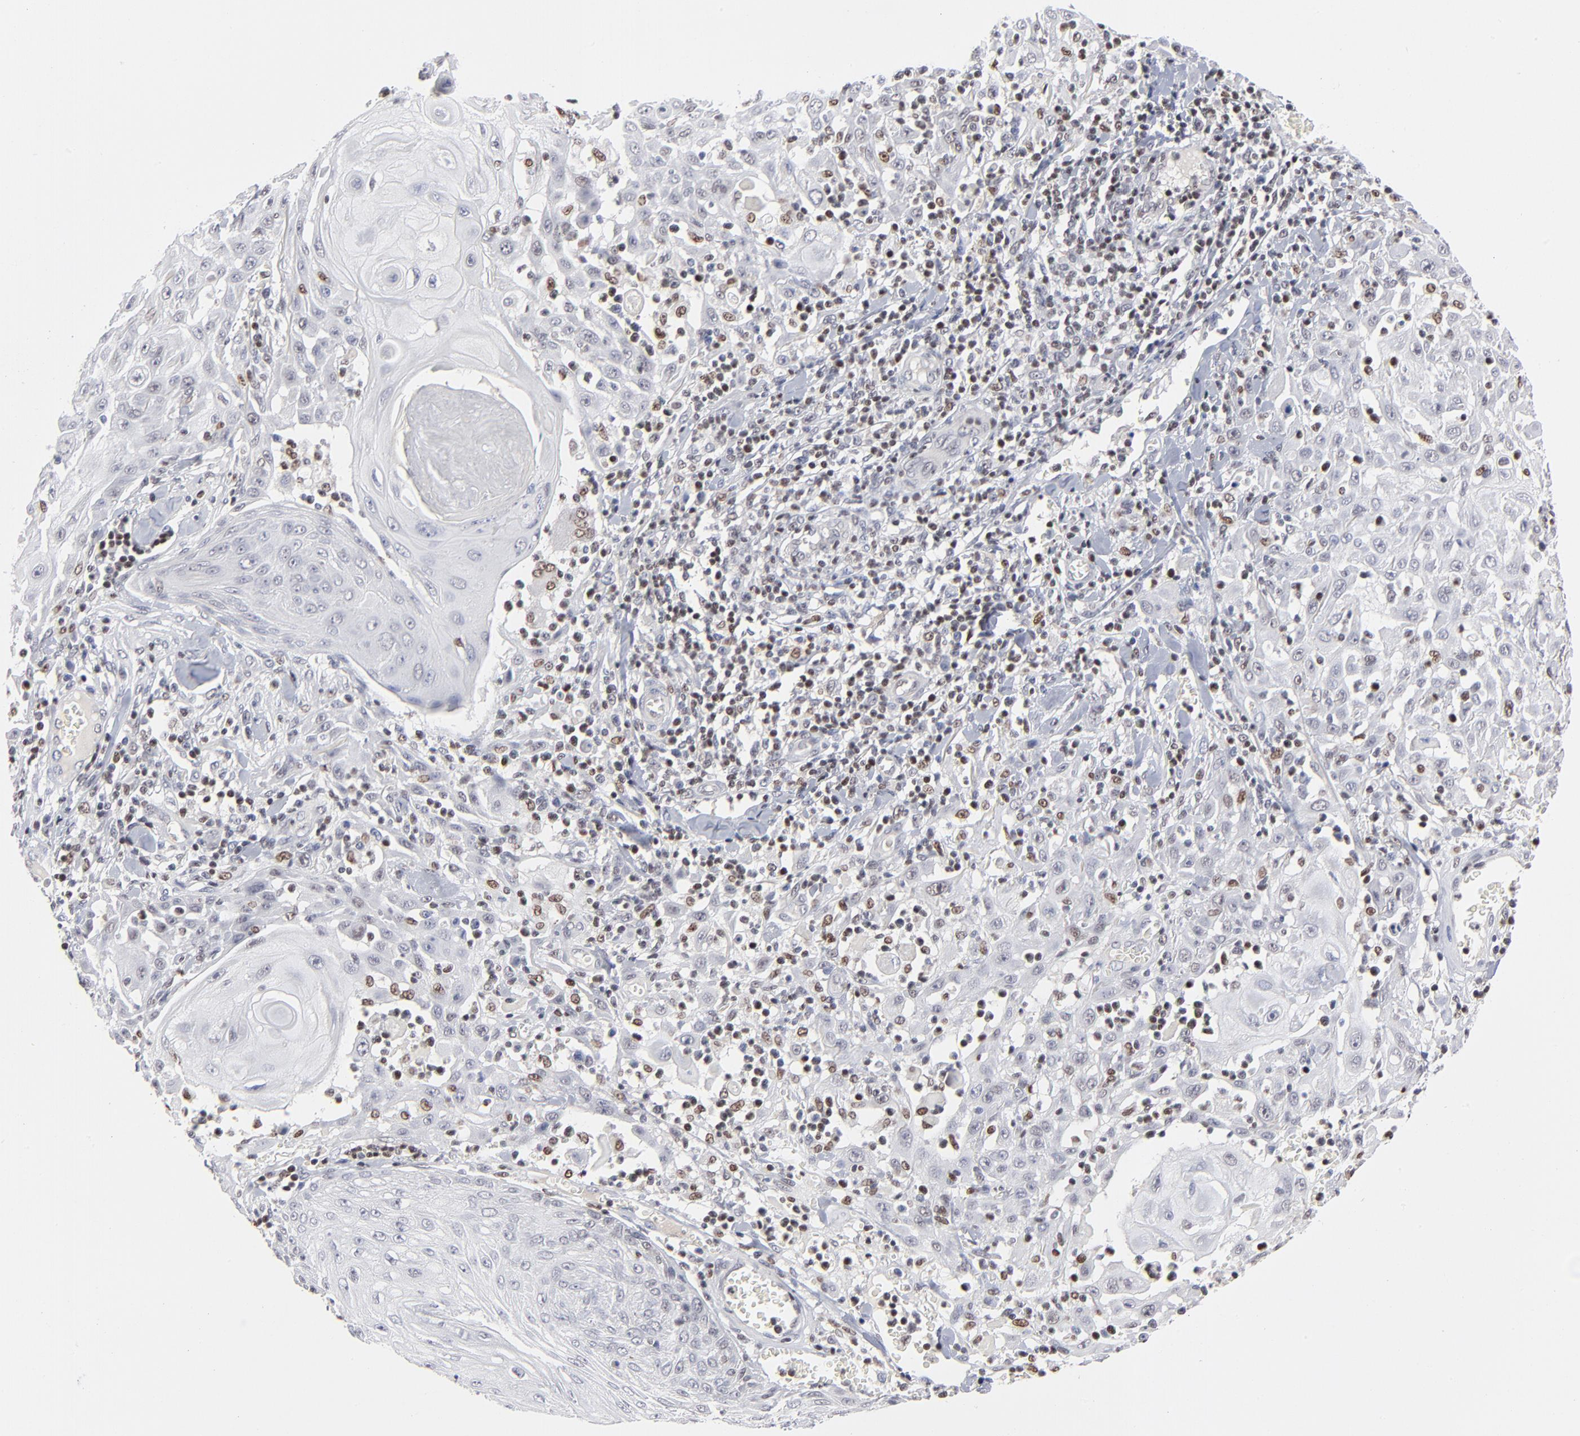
{"staining": {"intensity": "negative", "quantity": "none", "location": "none"}, "tissue": "skin cancer", "cell_type": "Tumor cells", "image_type": "cancer", "snomed": [{"axis": "morphology", "description": "Squamous cell carcinoma, NOS"}, {"axis": "topography", "description": "Skin"}], "caption": "Immunohistochemistry histopathology image of neoplastic tissue: skin cancer stained with DAB displays no significant protein positivity in tumor cells.", "gene": "MAX", "patient": {"sex": "male", "age": 24}}